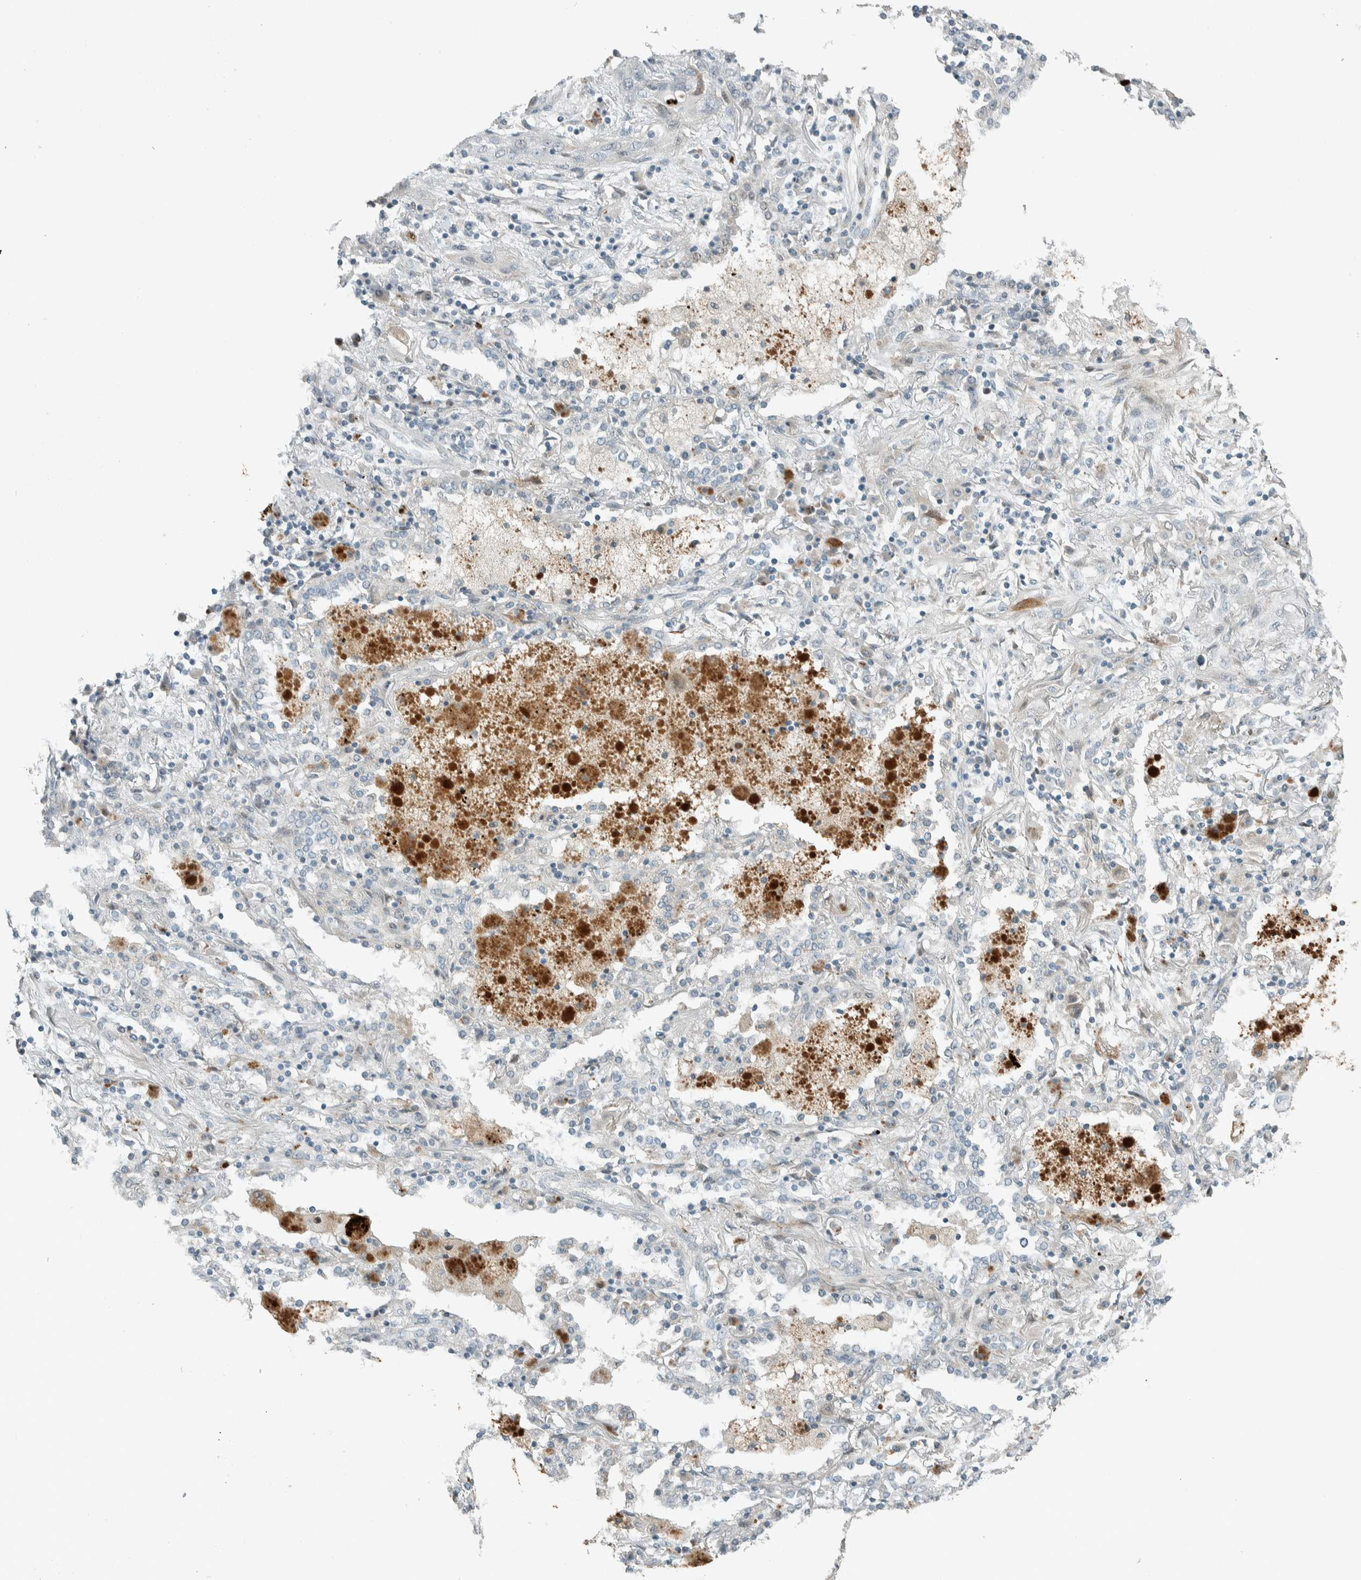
{"staining": {"intensity": "negative", "quantity": "none", "location": "none"}, "tissue": "lung cancer", "cell_type": "Tumor cells", "image_type": "cancer", "snomed": [{"axis": "morphology", "description": "Squamous cell carcinoma, NOS"}, {"axis": "topography", "description": "Lung"}], "caption": "Tumor cells are negative for protein expression in human squamous cell carcinoma (lung).", "gene": "CERCAM", "patient": {"sex": "female", "age": 47}}